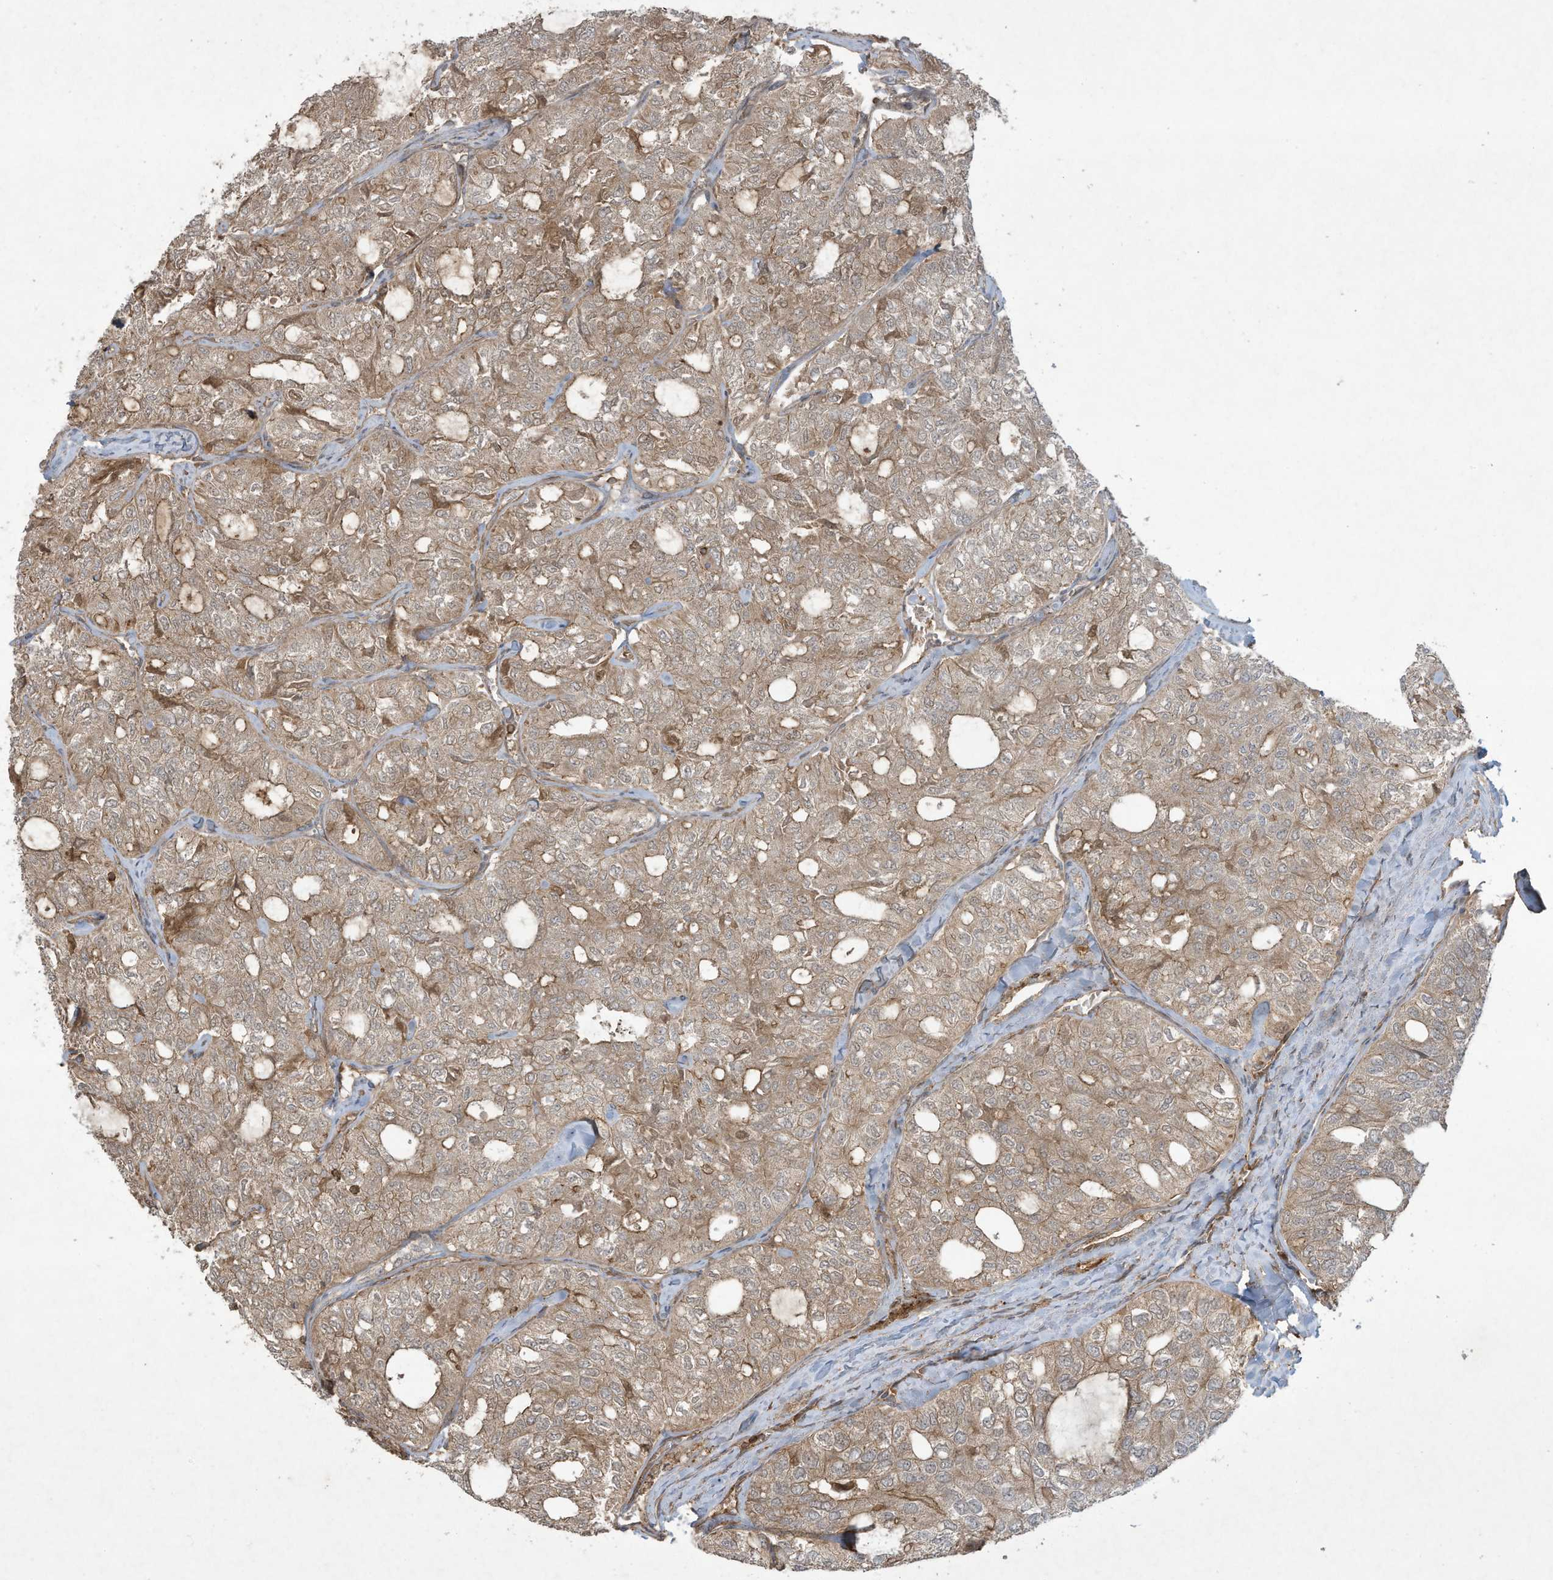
{"staining": {"intensity": "moderate", "quantity": "25%-75%", "location": "cytoplasmic/membranous"}, "tissue": "thyroid cancer", "cell_type": "Tumor cells", "image_type": "cancer", "snomed": [{"axis": "morphology", "description": "Follicular adenoma carcinoma, NOS"}, {"axis": "topography", "description": "Thyroid gland"}], "caption": "Human thyroid cancer (follicular adenoma carcinoma) stained with a protein marker exhibits moderate staining in tumor cells.", "gene": "DDIT4", "patient": {"sex": "male", "age": 75}}